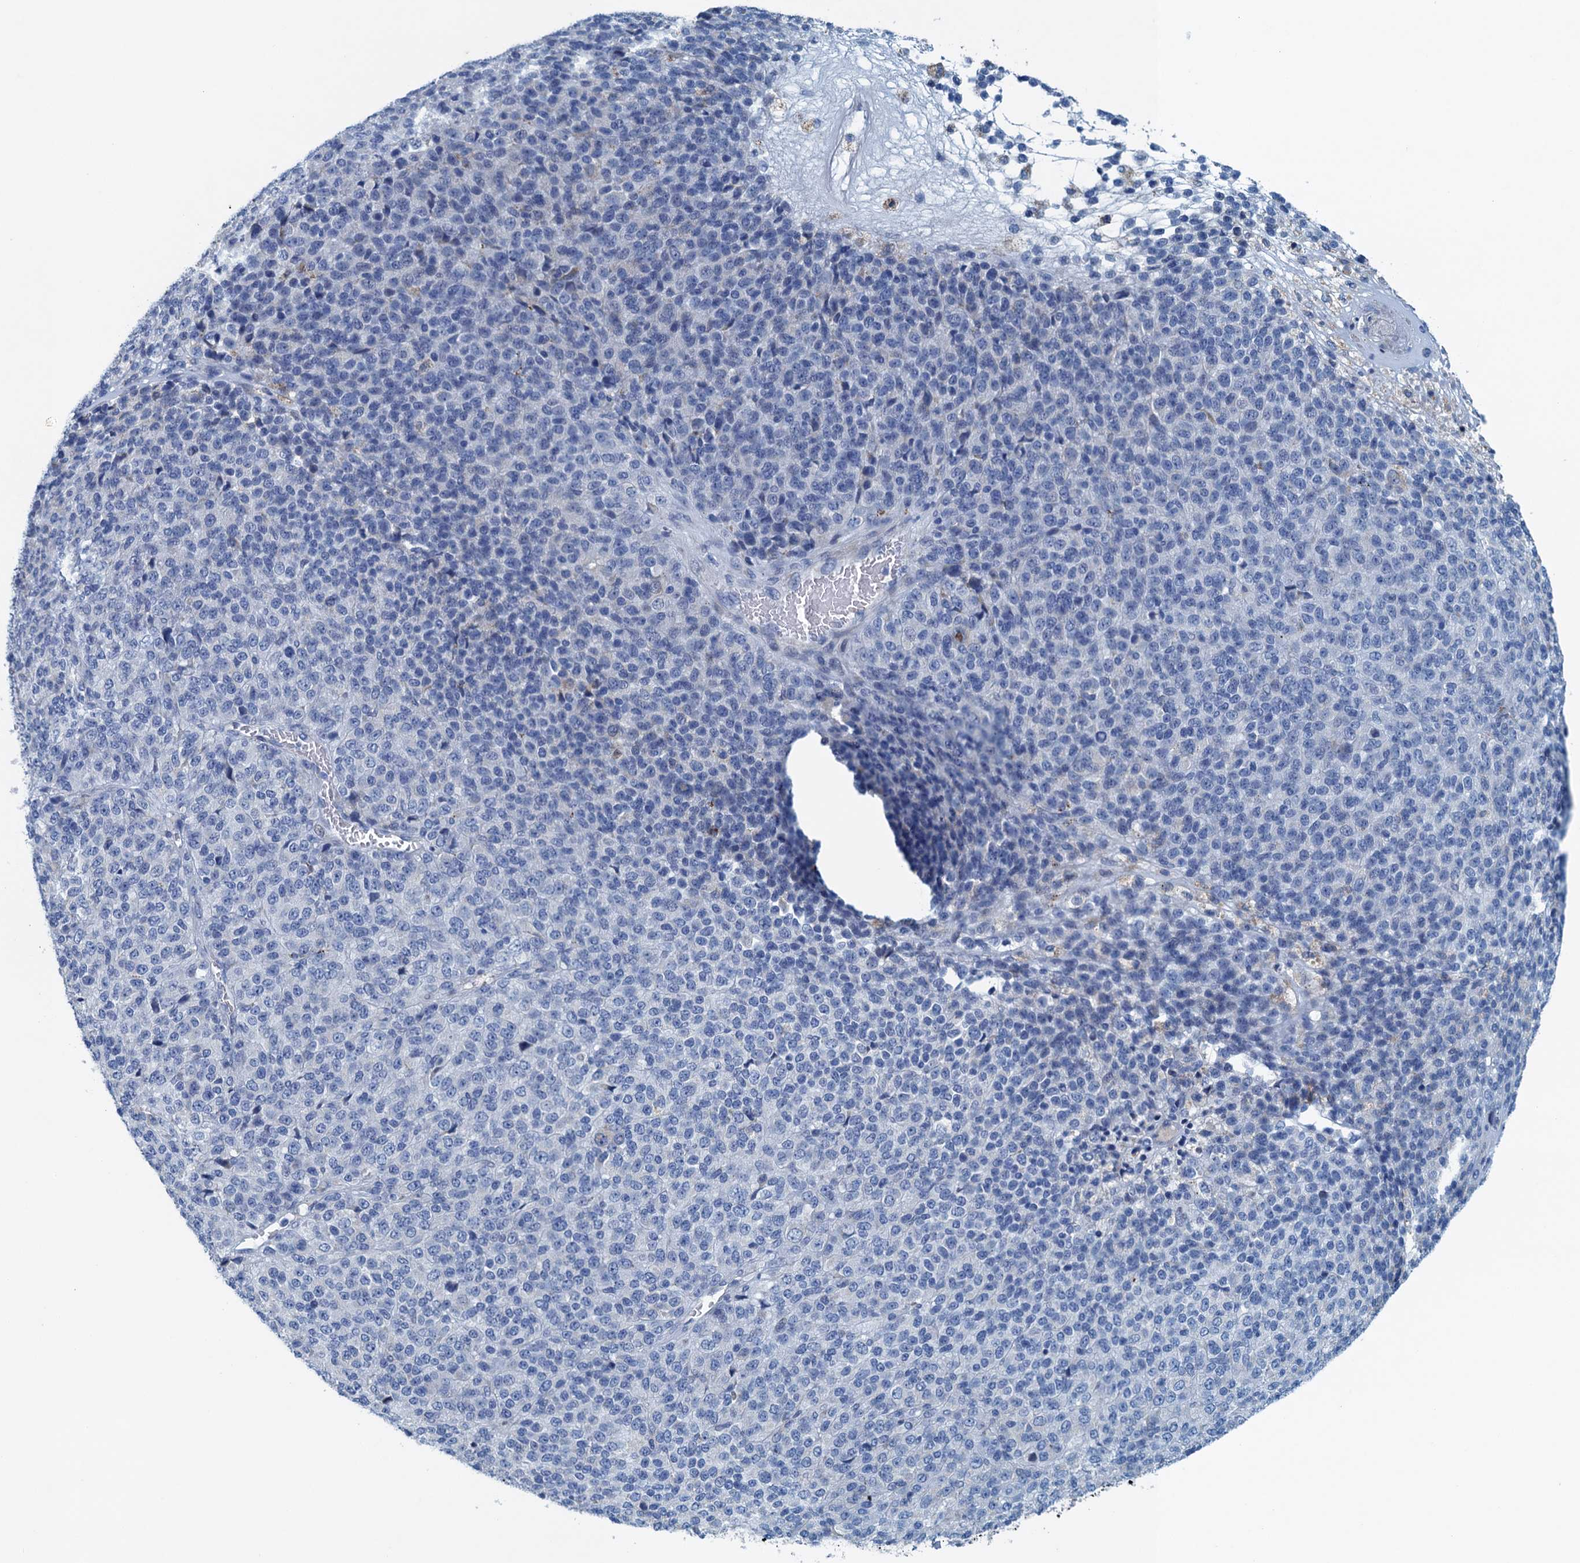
{"staining": {"intensity": "negative", "quantity": "none", "location": "none"}, "tissue": "melanoma", "cell_type": "Tumor cells", "image_type": "cancer", "snomed": [{"axis": "morphology", "description": "Malignant melanoma, Metastatic site"}, {"axis": "topography", "description": "Brain"}], "caption": "Malignant melanoma (metastatic site) was stained to show a protein in brown. There is no significant expression in tumor cells.", "gene": "C10orf88", "patient": {"sex": "female", "age": 56}}